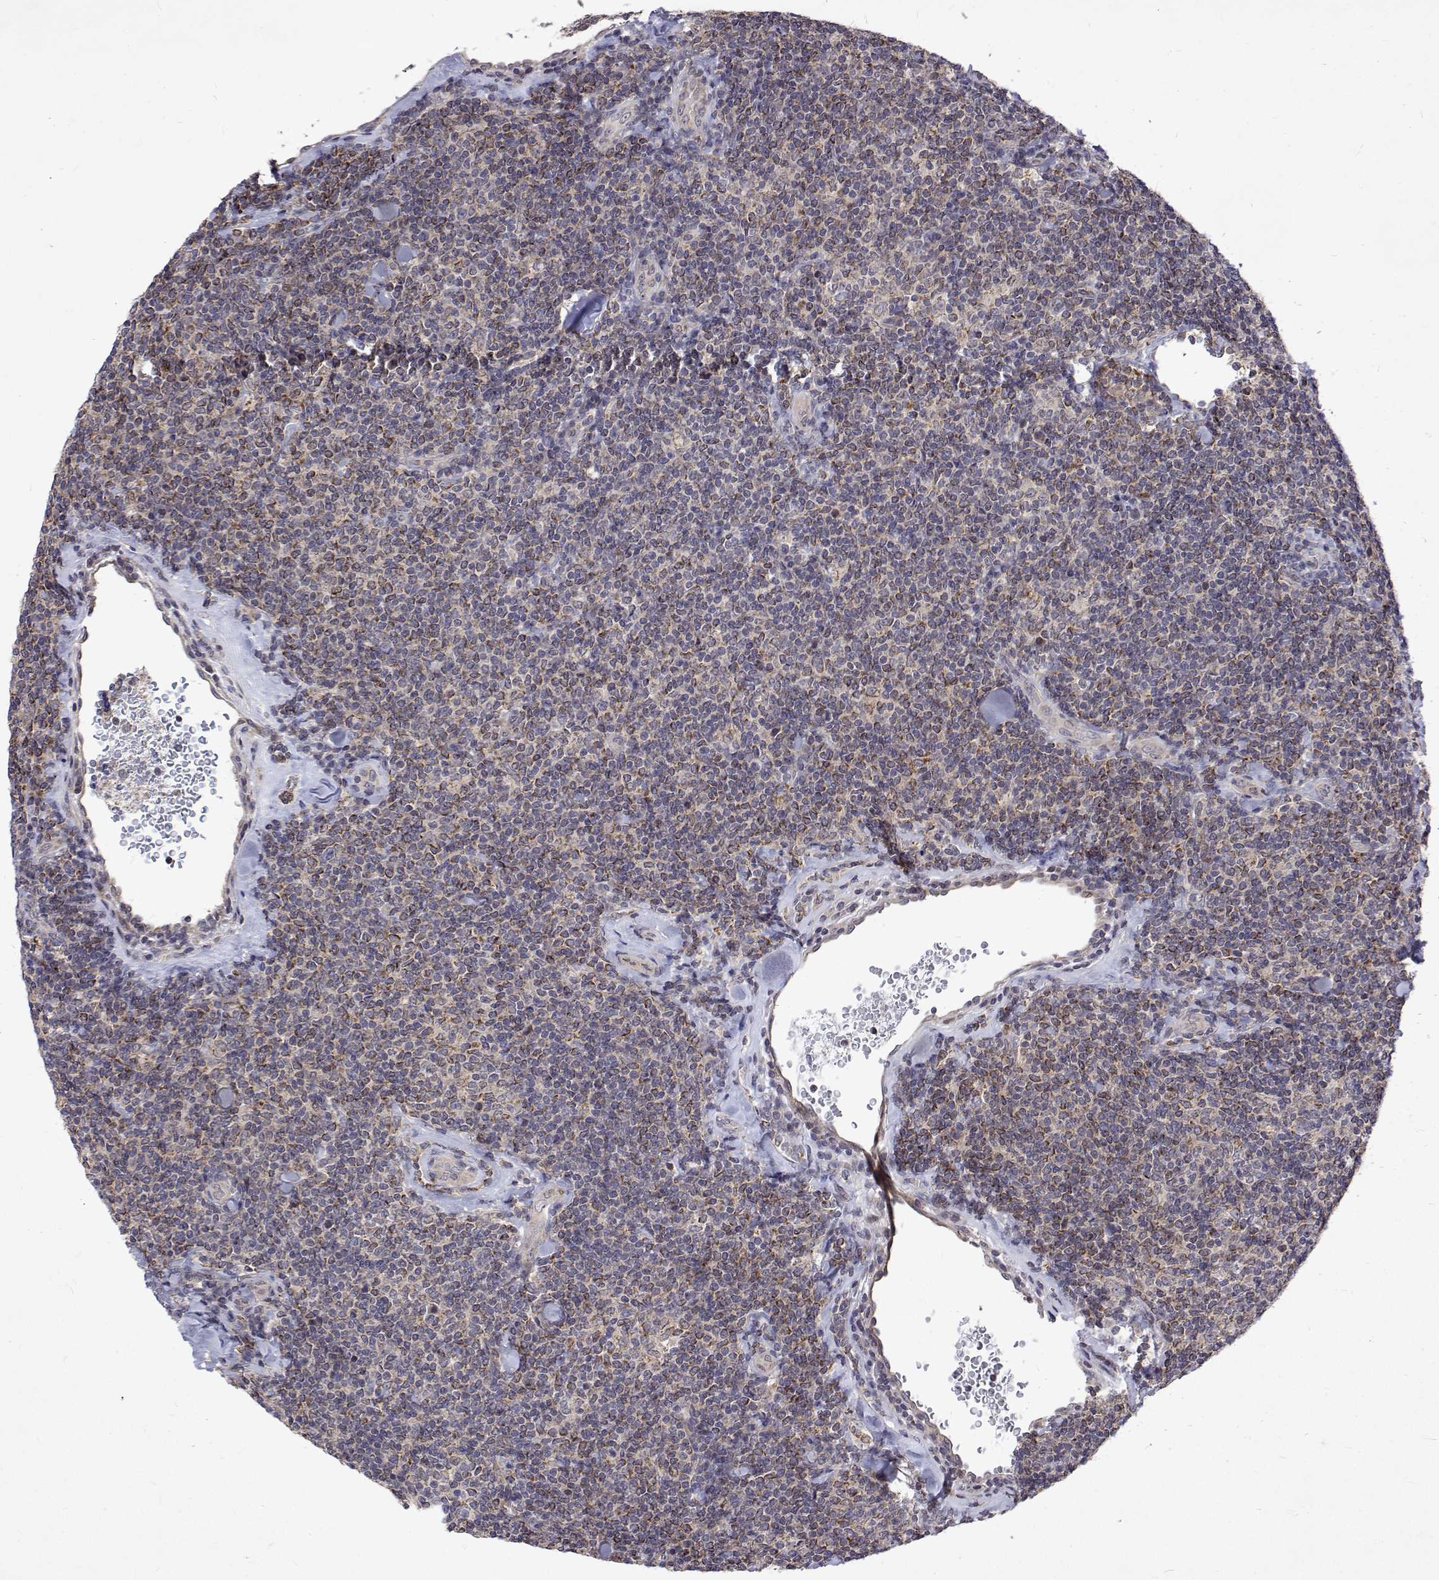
{"staining": {"intensity": "weak", "quantity": "<25%", "location": "cytoplasmic/membranous"}, "tissue": "lymphoma", "cell_type": "Tumor cells", "image_type": "cancer", "snomed": [{"axis": "morphology", "description": "Malignant lymphoma, non-Hodgkin's type, Low grade"}, {"axis": "topography", "description": "Lymph node"}], "caption": "High magnification brightfield microscopy of malignant lymphoma, non-Hodgkin's type (low-grade) stained with DAB (brown) and counterstained with hematoxylin (blue): tumor cells show no significant positivity.", "gene": "ALKBH8", "patient": {"sex": "female", "age": 56}}